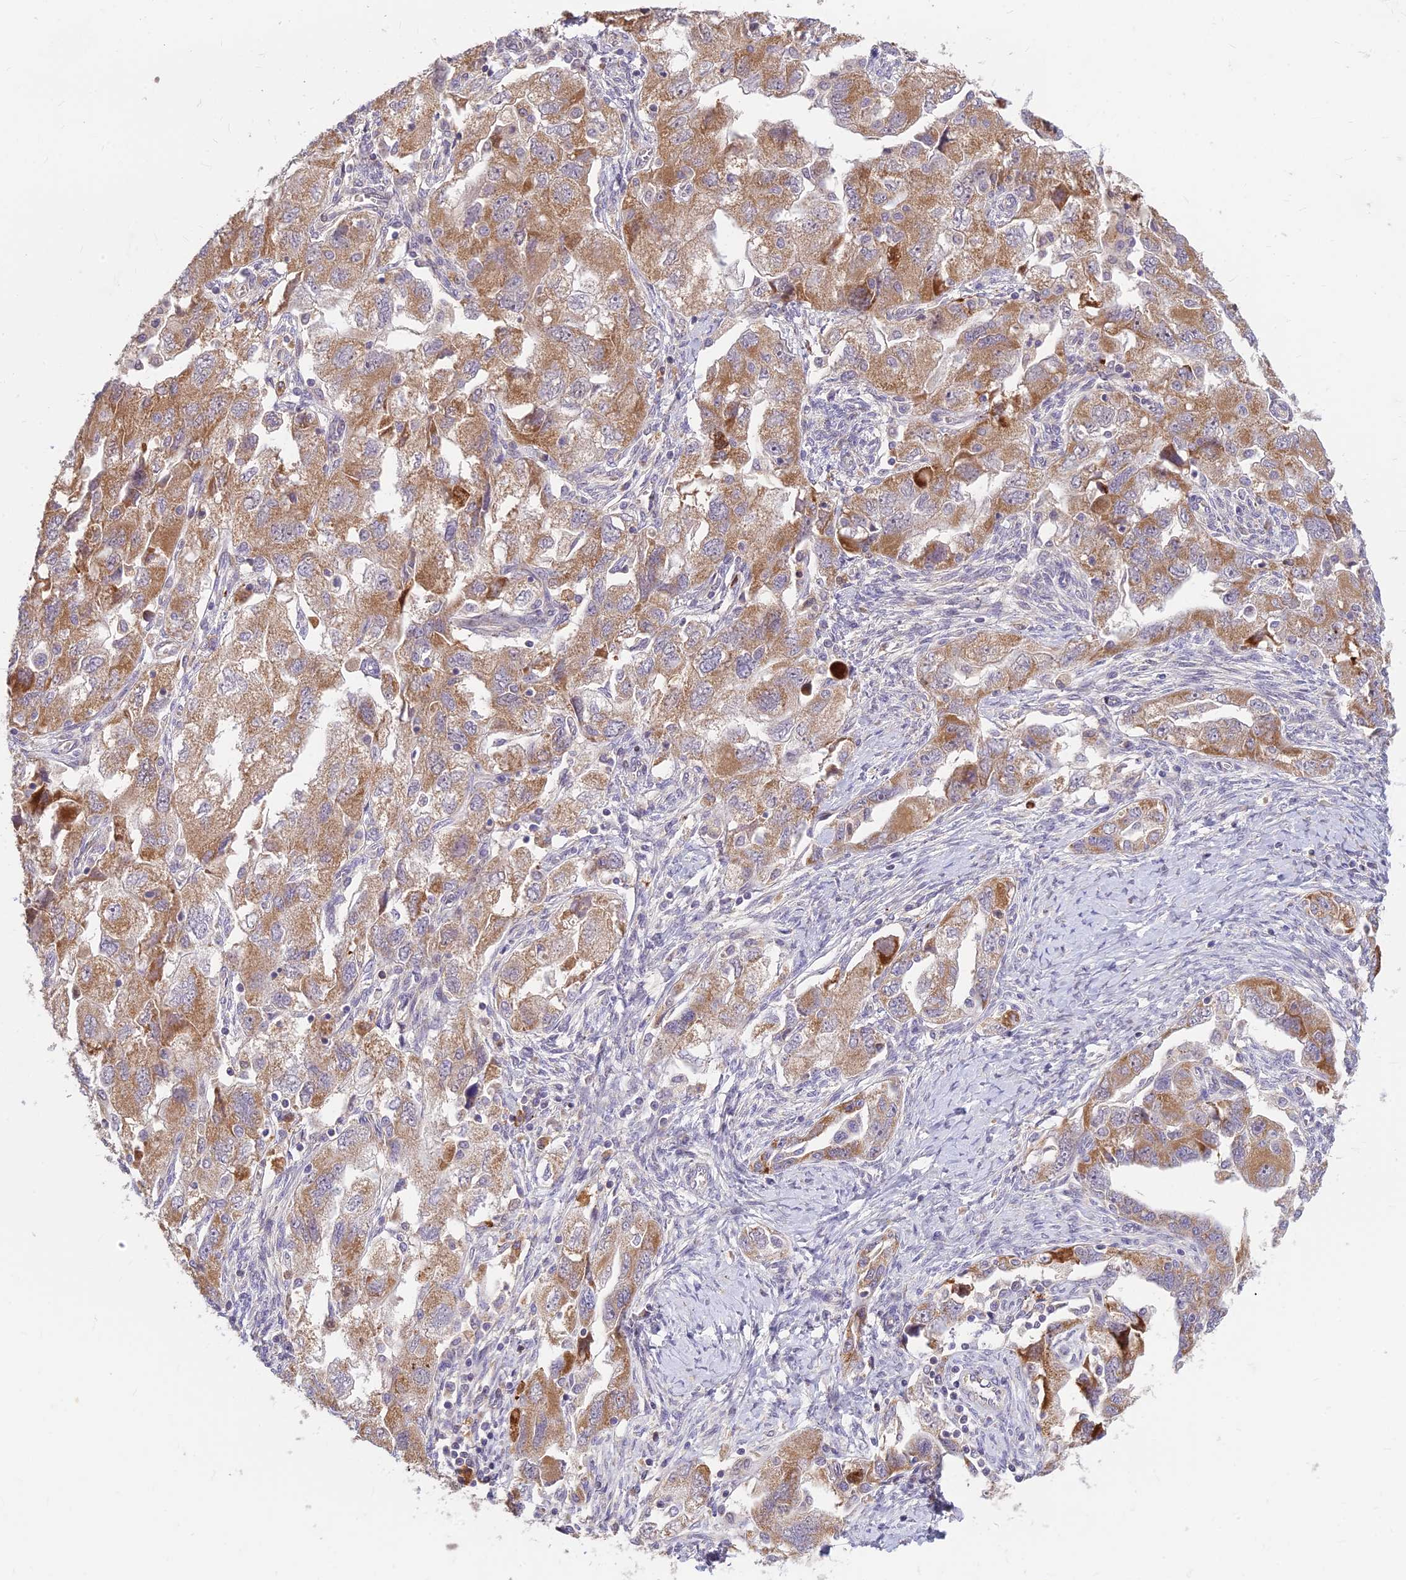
{"staining": {"intensity": "moderate", "quantity": ">75%", "location": "cytoplasmic/membranous"}, "tissue": "ovarian cancer", "cell_type": "Tumor cells", "image_type": "cancer", "snomed": [{"axis": "morphology", "description": "Carcinoma, NOS"}, {"axis": "morphology", "description": "Cystadenocarcinoma, serous, NOS"}, {"axis": "topography", "description": "Ovary"}], "caption": "Ovarian cancer tissue displays moderate cytoplasmic/membranous expression in about >75% of tumor cells, visualized by immunohistochemistry.", "gene": "ASPDH", "patient": {"sex": "female", "age": 69}}